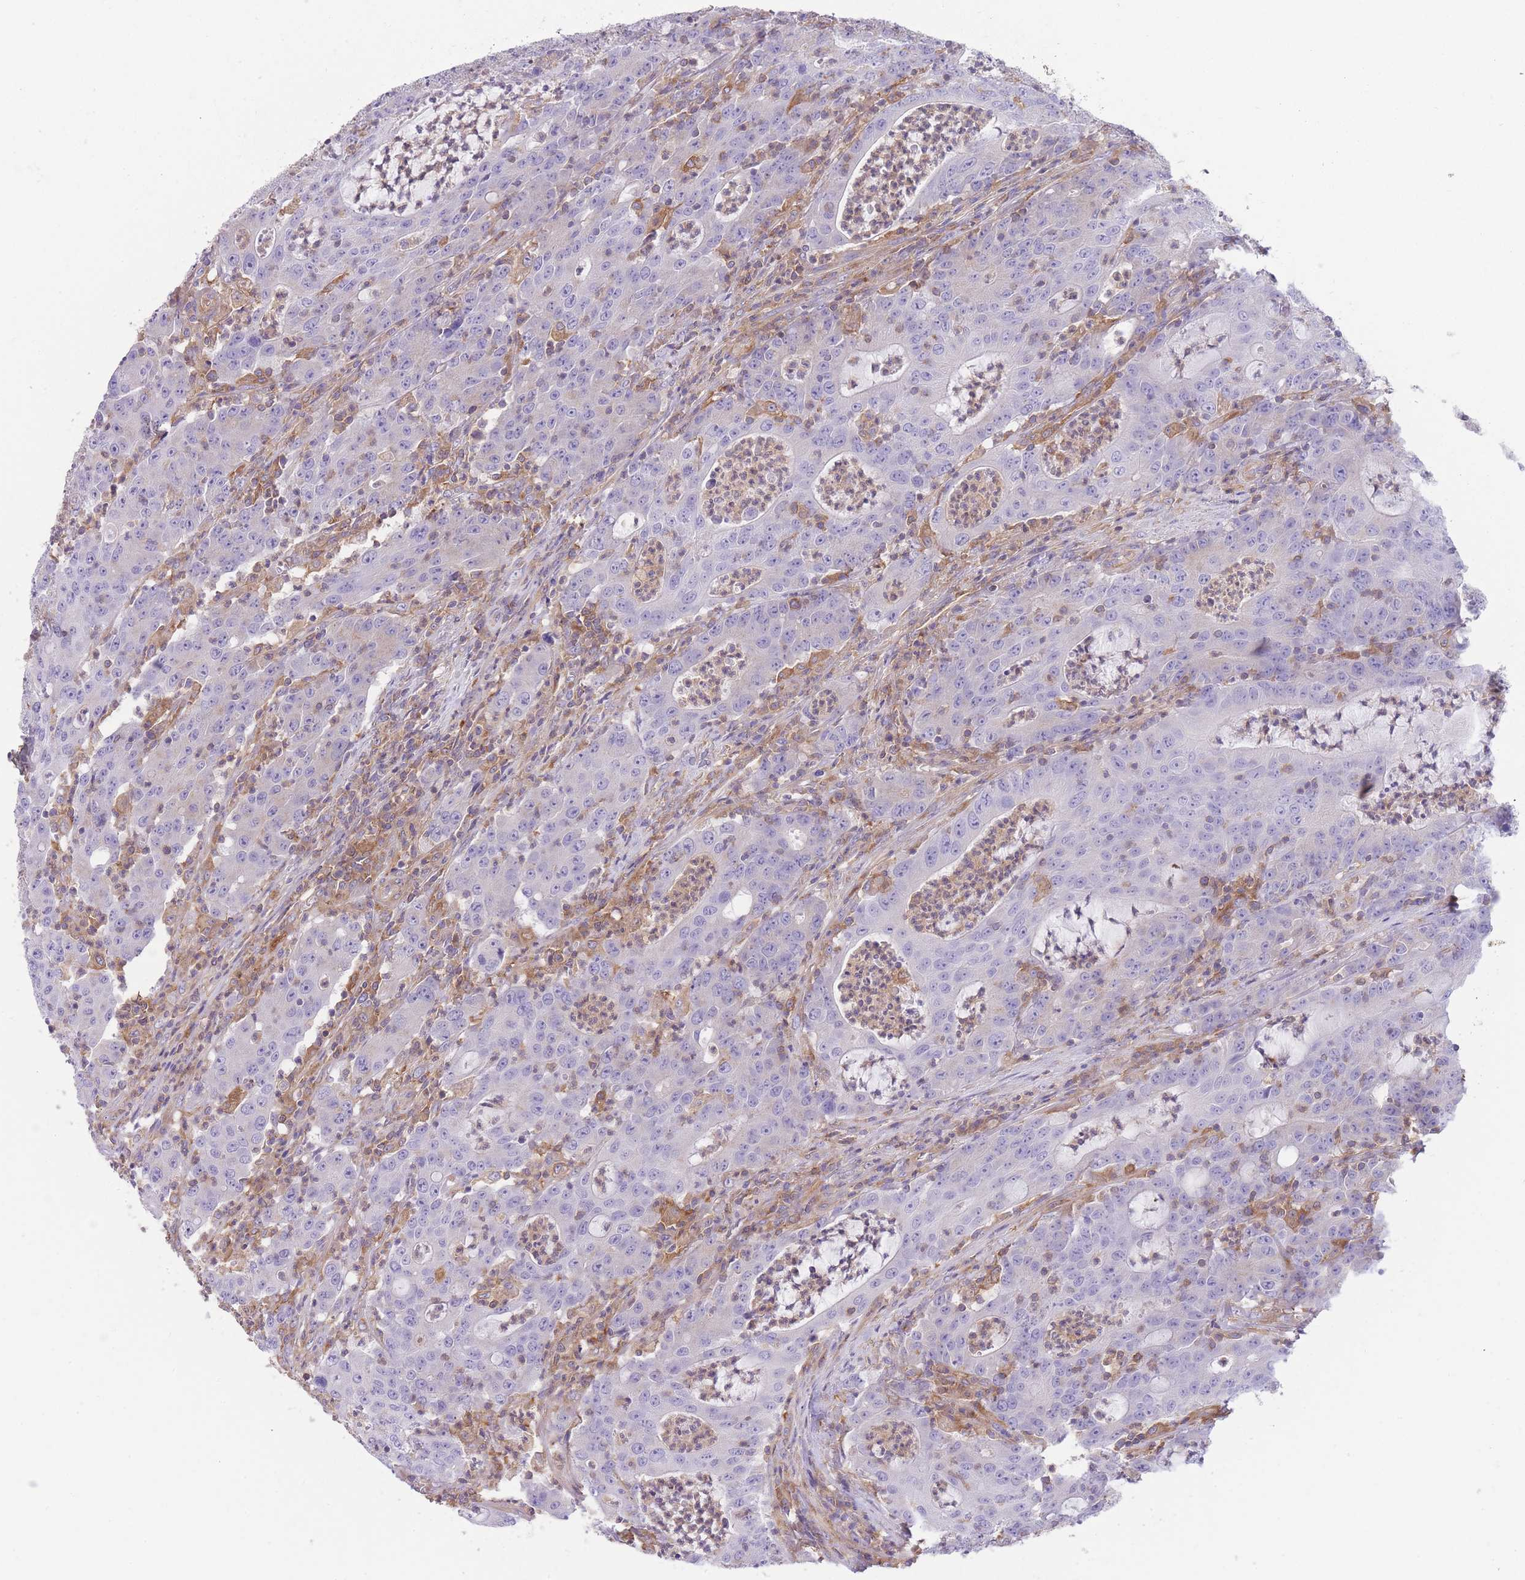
{"staining": {"intensity": "negative", "quantity": "none", "location": "none"}, "tissue": "colorectal cancer", "cell_type": "Tumor cells", "image_type": "cancer", "snomed": [{"axis": "morphology", "description": "Adenocarcinoma, NOS"}, {"axis": "topography", "description": "Colon"}], "caption": "High magnification brightfield microscopy of colorectal cancer (adenocarcinoma) stained with DAB (brown) and counterstained with hematoxylin (blue): tumor cells show no significant expression.", "gene": "PRKAR1A", "patient": {"sex": "male", "age": 83}}